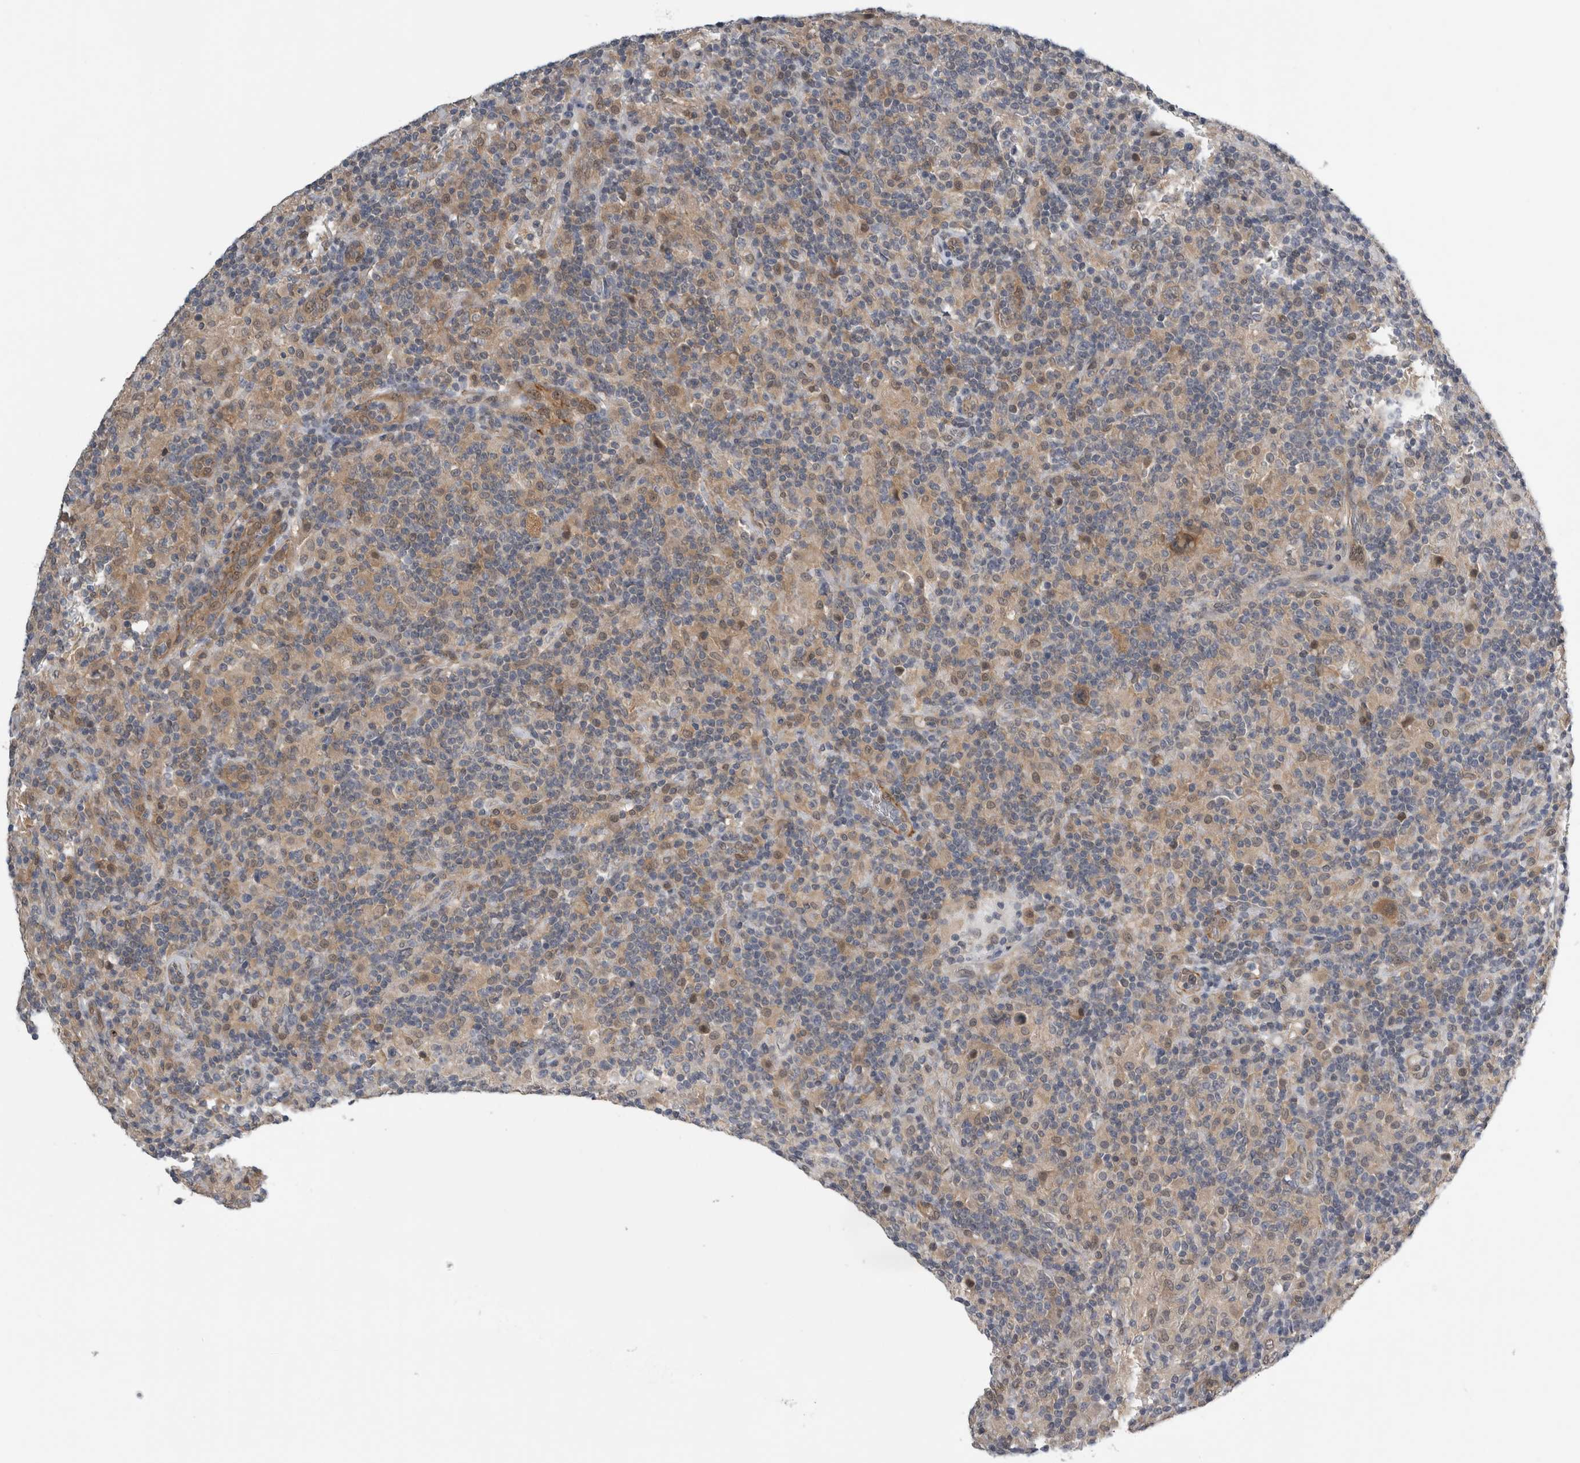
{"staining": {"intensity": "moderate", "quantity": "<25%", "location": "cytoplasmic/membranous"}, "tissue": "lymphoma", "cell_type": "Tumor cells", "image_type": "cancer", "snomed": [{"axis": "morphology", "description": "Hodgkin's disease, NOS"}, {"axis": "topography", "description": "Lymph node"}], "caption": "Brown immunohistochemical staining in Hodgkin's disease displays moderate cytoplasmic/membranous staining in about <25% of tumor cells.", "gene": "NAPRT", "patient": {"sex": "male", "age": 70}}